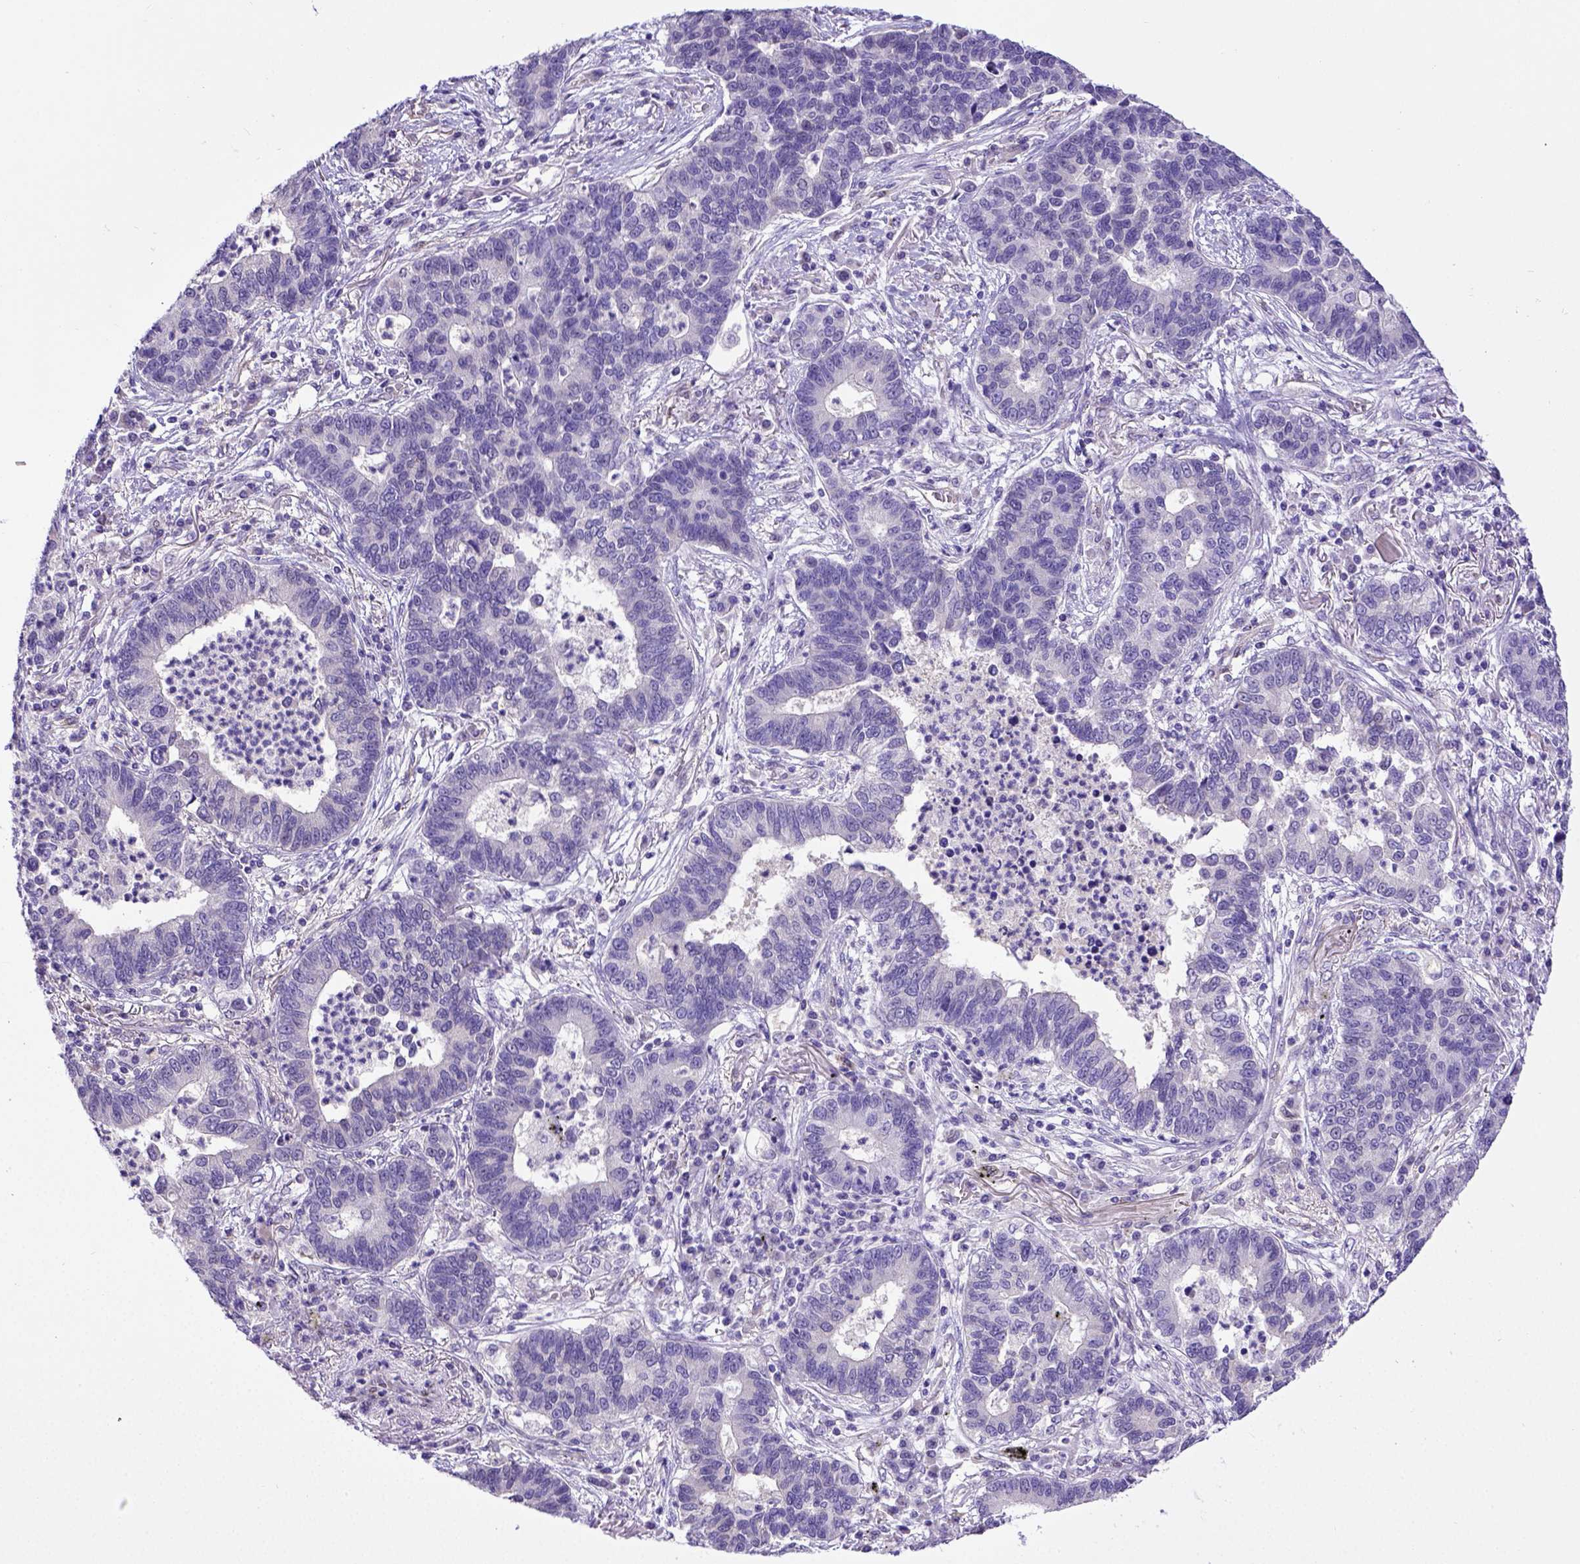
{"staining": {"intensity": "negative", "quantity": "none", "location": "none"}, "tissue": "lung cancer", "cell_type": "Tumor cells", "image_type": "cancer", "snomed": [{"axis": "morphology", "description": "Adenocarcinoma, NOS"}, {"axis": "topography", "description": "Lung"}], "caption": "Immunohistochemistry photomicrograph of neoplastic tissue: lung adenocarcinoma stained with DAB demonstrates no significant protein positivity in tumor cells.", "gene": "BTN1A1", "patient": {"sex": "female", "age": 57}}